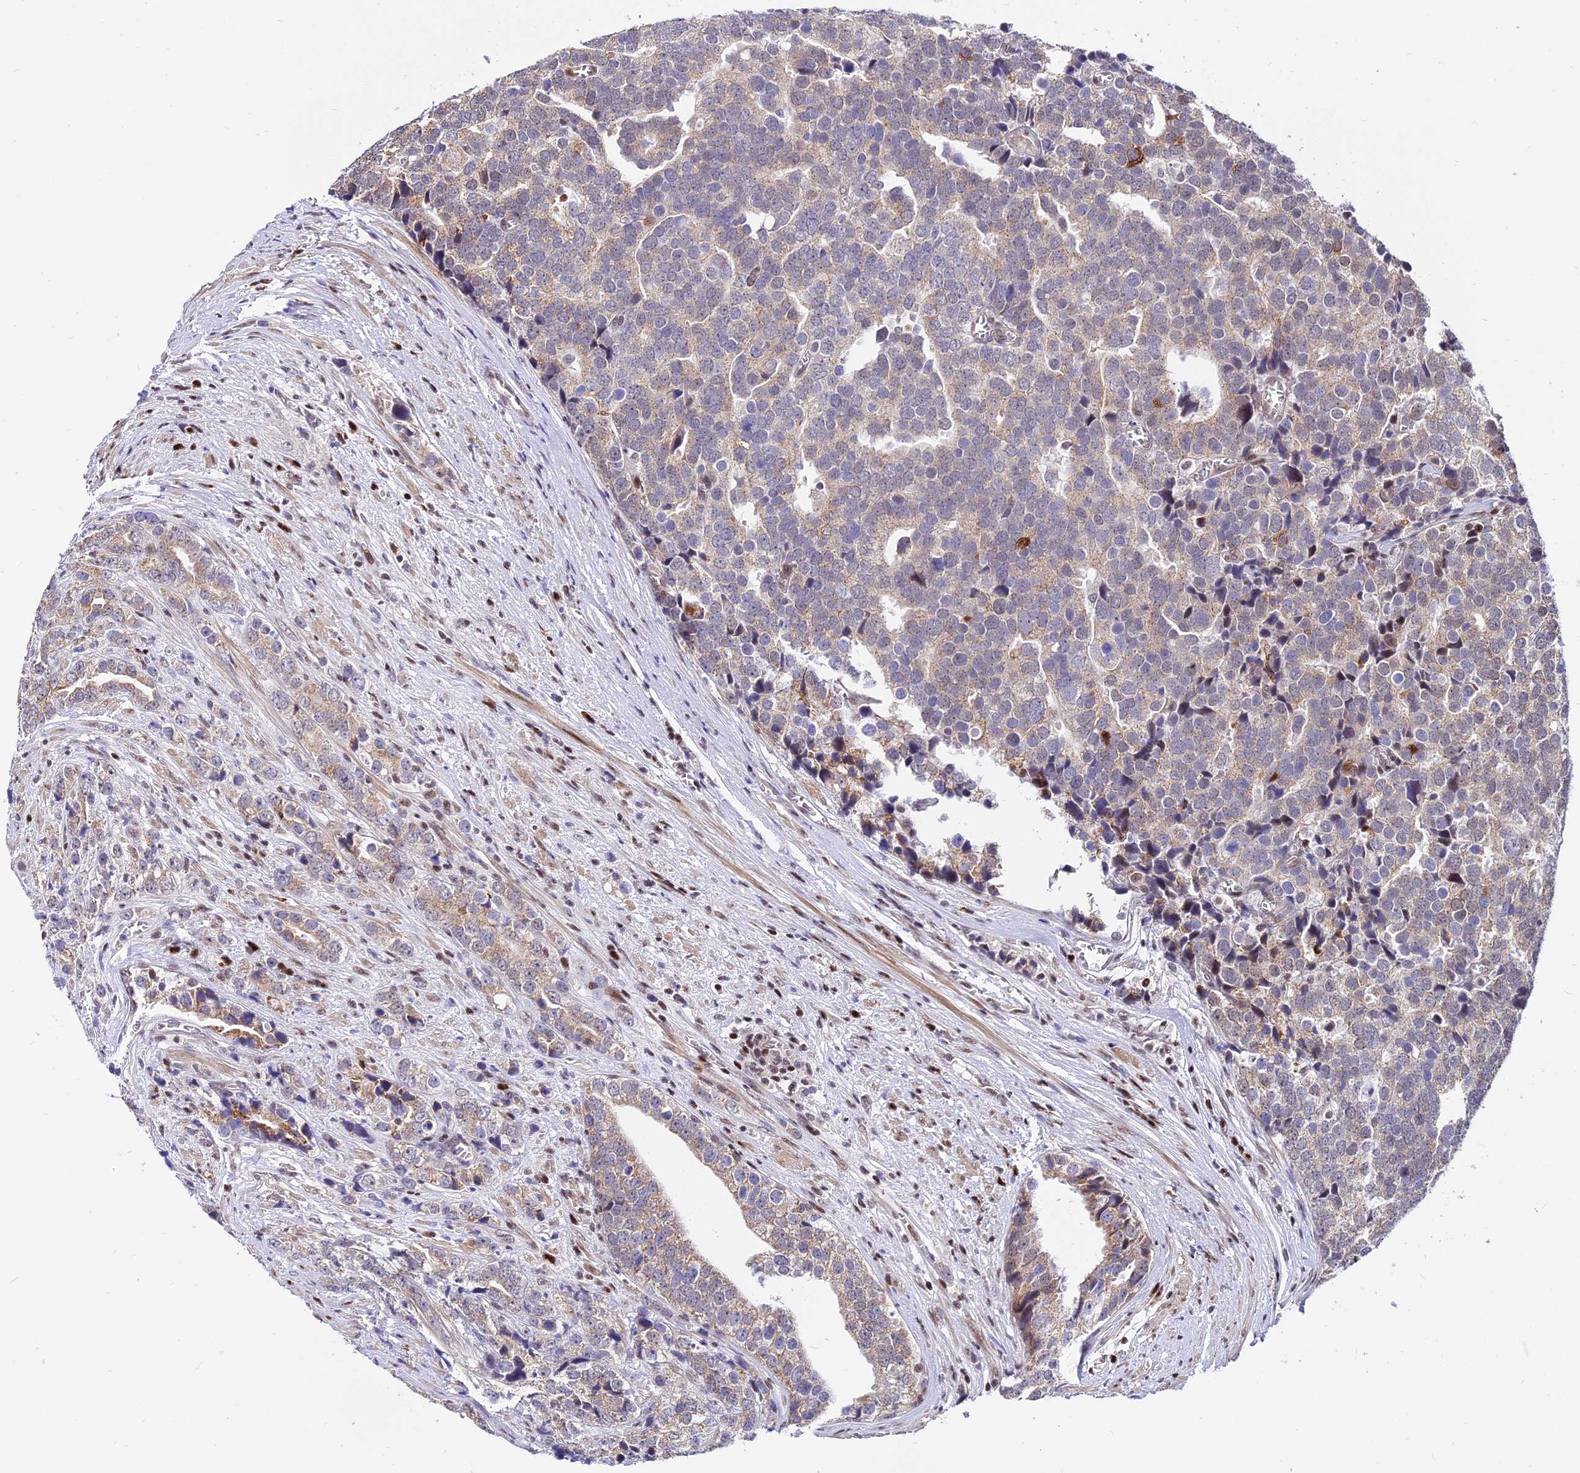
{"staining": {"intensity": "weak", "quantity": "25%-75%", "location": "cytoplasmic/membranous"}, "tissue": "prostate cancer", "cell_type": "Tumor cells", "image_type": "cancer", "snomed": [{"axis": "morphology", "description": "Adenocarcinoma, High grade"}, {"axis": "topography", "description": "Prostate"}], "caption": "A high-resolution image shows IHC staining of prostate cancer, which exhibits weak cytoplasmic/membranous positivity in approximately 25%-75% of tumor cells.", "gene": "CIB3", "patient": {"sex": "male", "age": 71}}